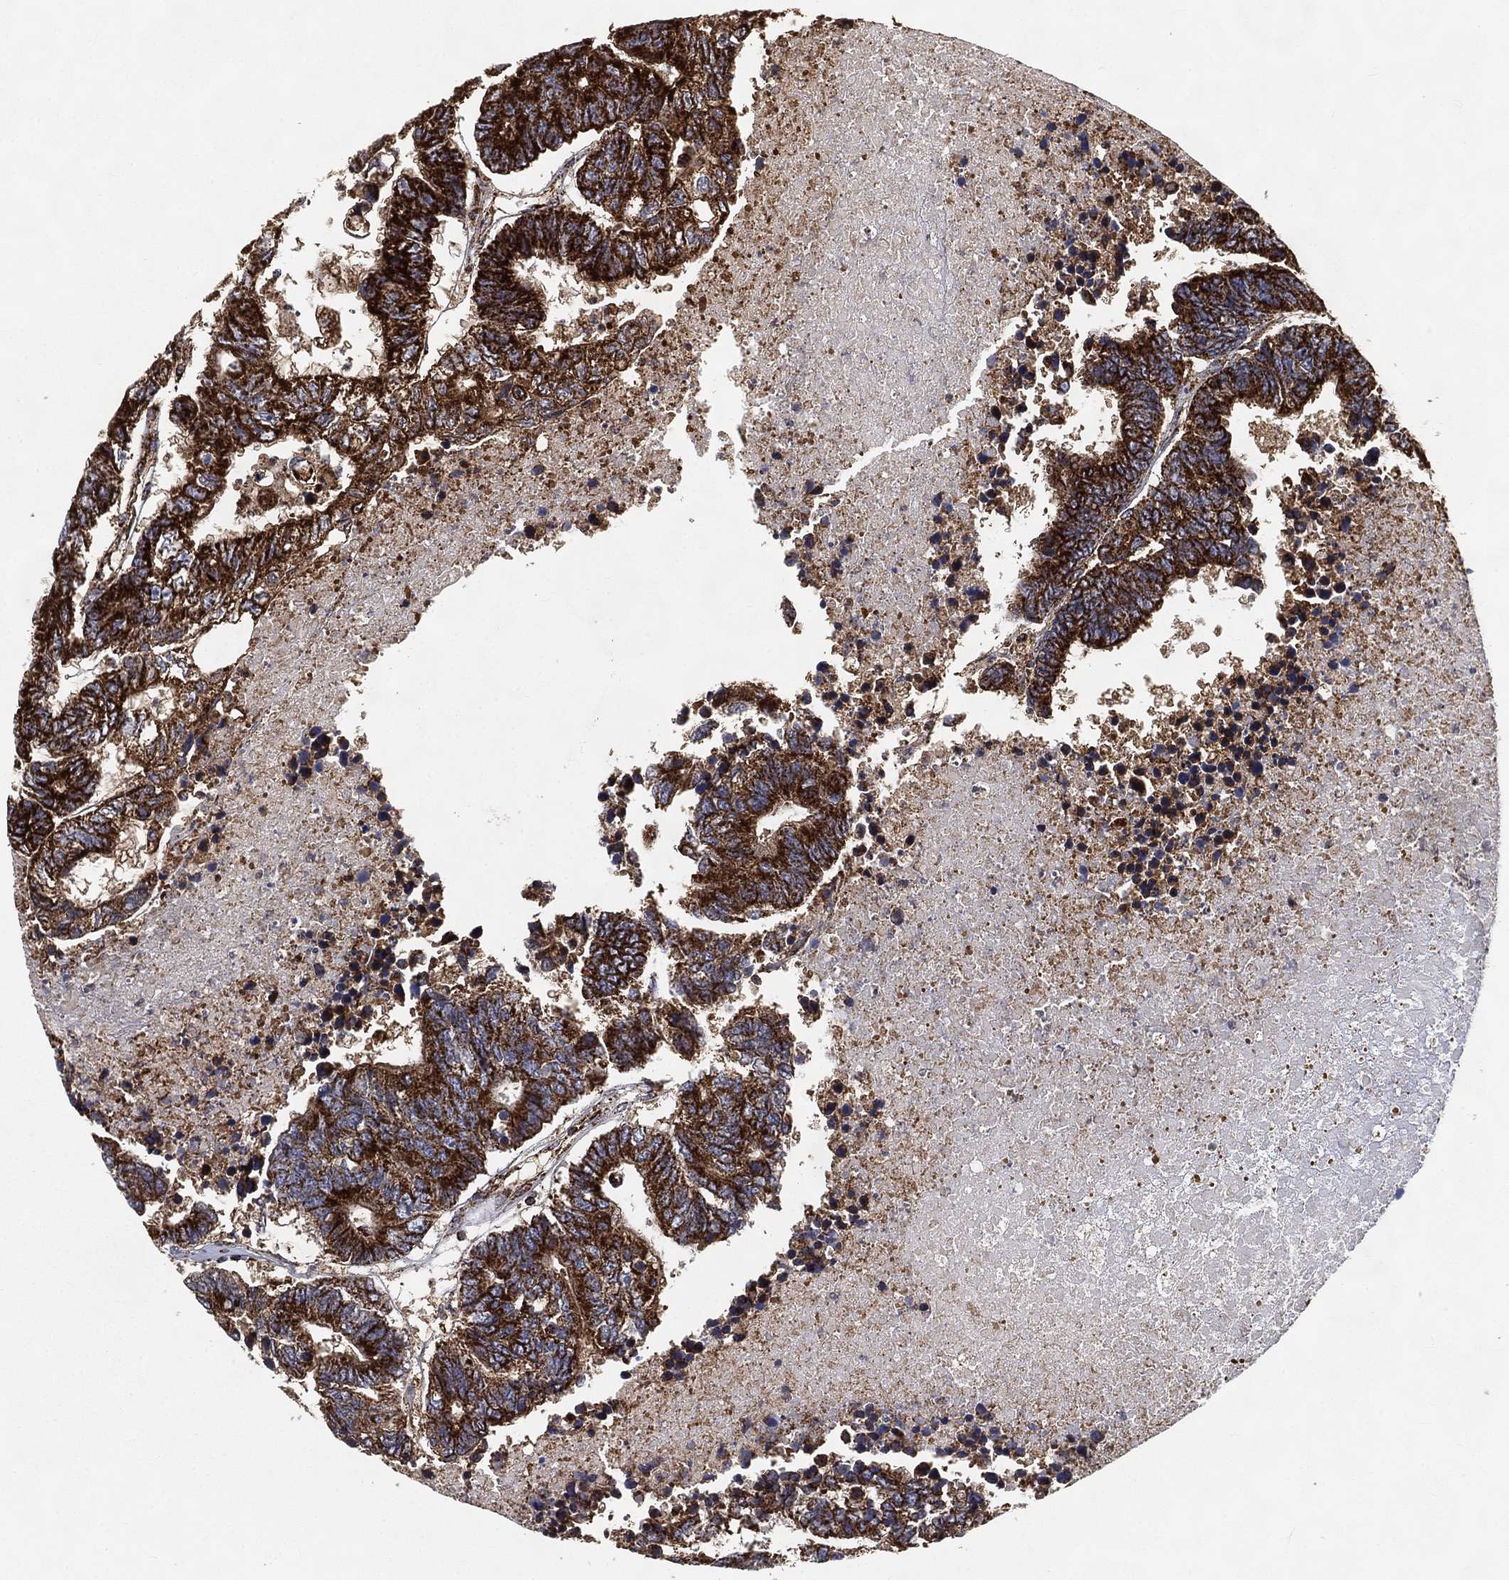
{"staining": {"intensity": "strong", "quantity": ">75%", "location": "cytoplasmic/membranous"}, "tissue": "colorectal cancer", "cell_type": "Tumor cells", "image_type": "cancer", "snomed": [{"axis": "morphology", "description": "Adenocarcinoma, NOS"}, {"axis": "topography", "description": "Colon"}], "caption": "A photomicrograph of colorectal cancer stained for a protein demonstrates strong cytoplasmic/membranous brown staining in tumor cells.", "gene": "SLC38A7", "patient": {"sex": "female", "age": 48}}